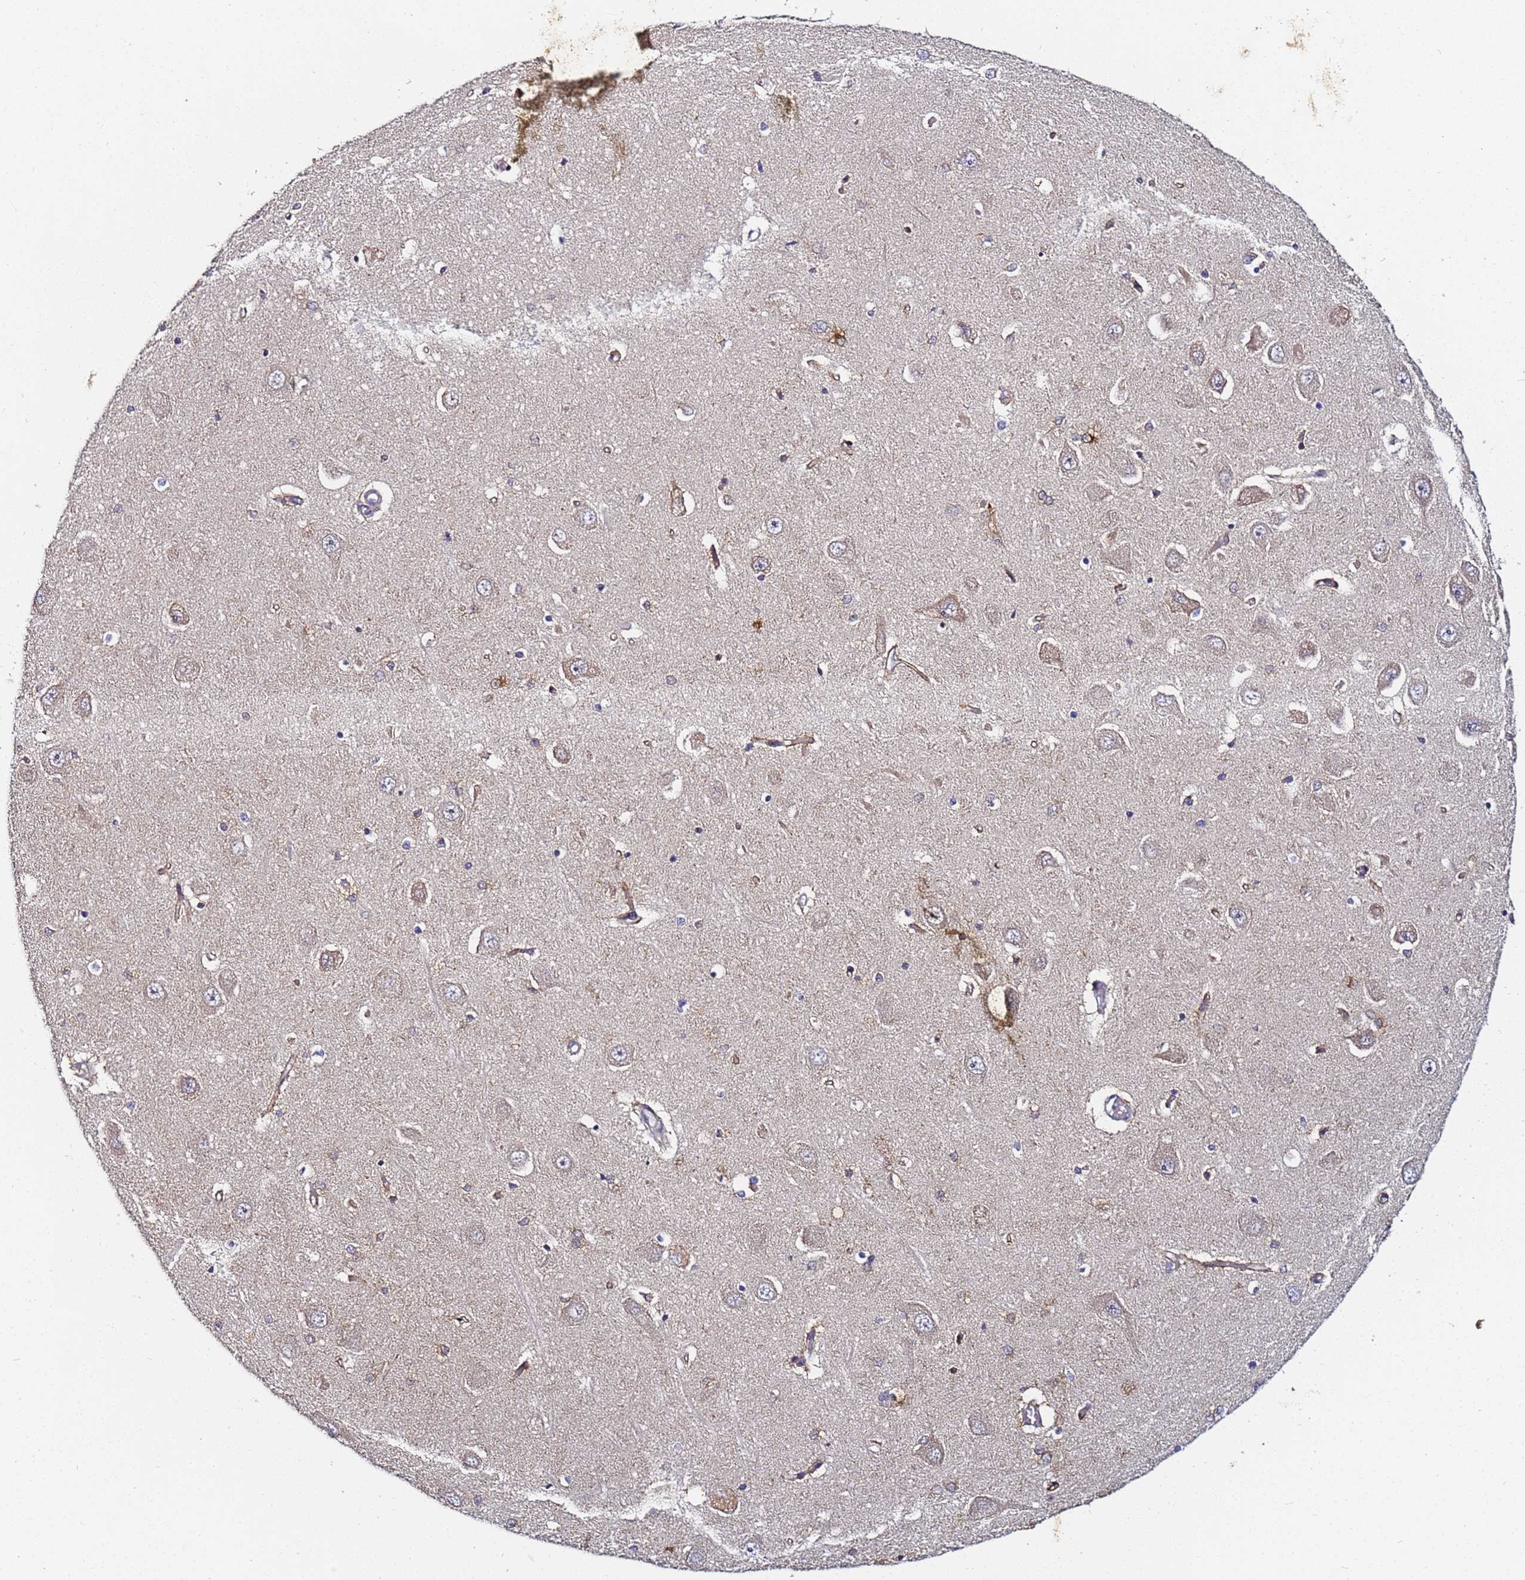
{"staining": {"intensity": "negative", "quantity": "none", "location": "none"}, "tissue": "hippocampus", "cell_type": "Glial cells", "image_type": "normal", "snomed": [{"axis": "morphology", "description": "Normal tissue, NOS"}, {"axis": "topography", "description": "Hippocampus"}], "caption": "High power microscopy image of an immunohistochemistry (IHC) image of benign hippocampus, revealing no significant expression in glial cells. (Brightfield microscopy of DAB immunohistochemistry (IHC) at high magnification).", "gene": "LRRC69", "patient": {"sex": "male", "age": 45}}